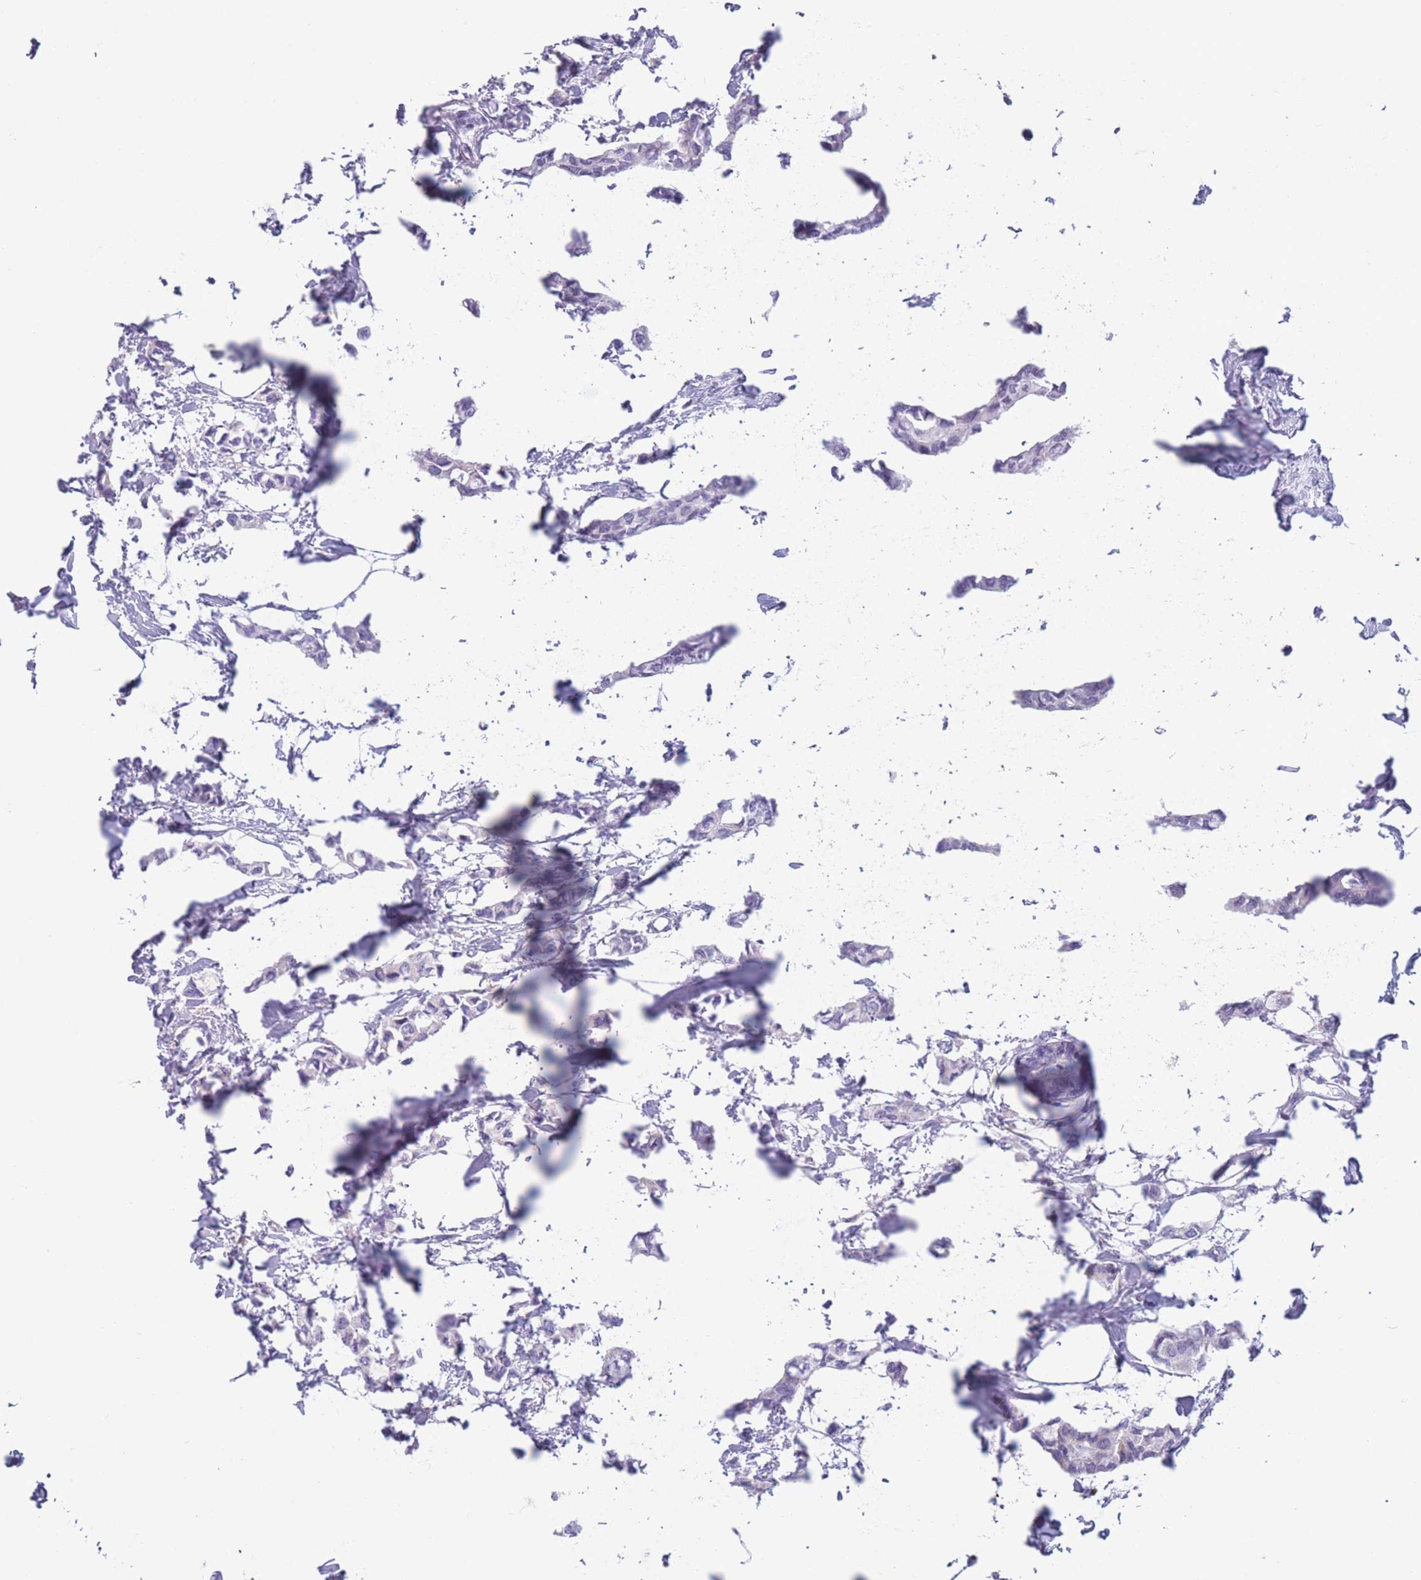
{"staining": {"intensity": "negative", "quantity": "none", "location": "none"}, "tissue": "breast cancer", "cell_type": "Tumor cells", "image_type": "cancer", "snomed": [{"axis": "morphology", "description": "Duct carcinoma"}, {"axis": "topography", "description": "Breast"}], "caption": "The micrograph demonstrates no significant staining in tumor cells of infiltrating ductal carcinoma (breast).", "gene": "COL27A1", "patient": {"sex": "female", "age": 73}}